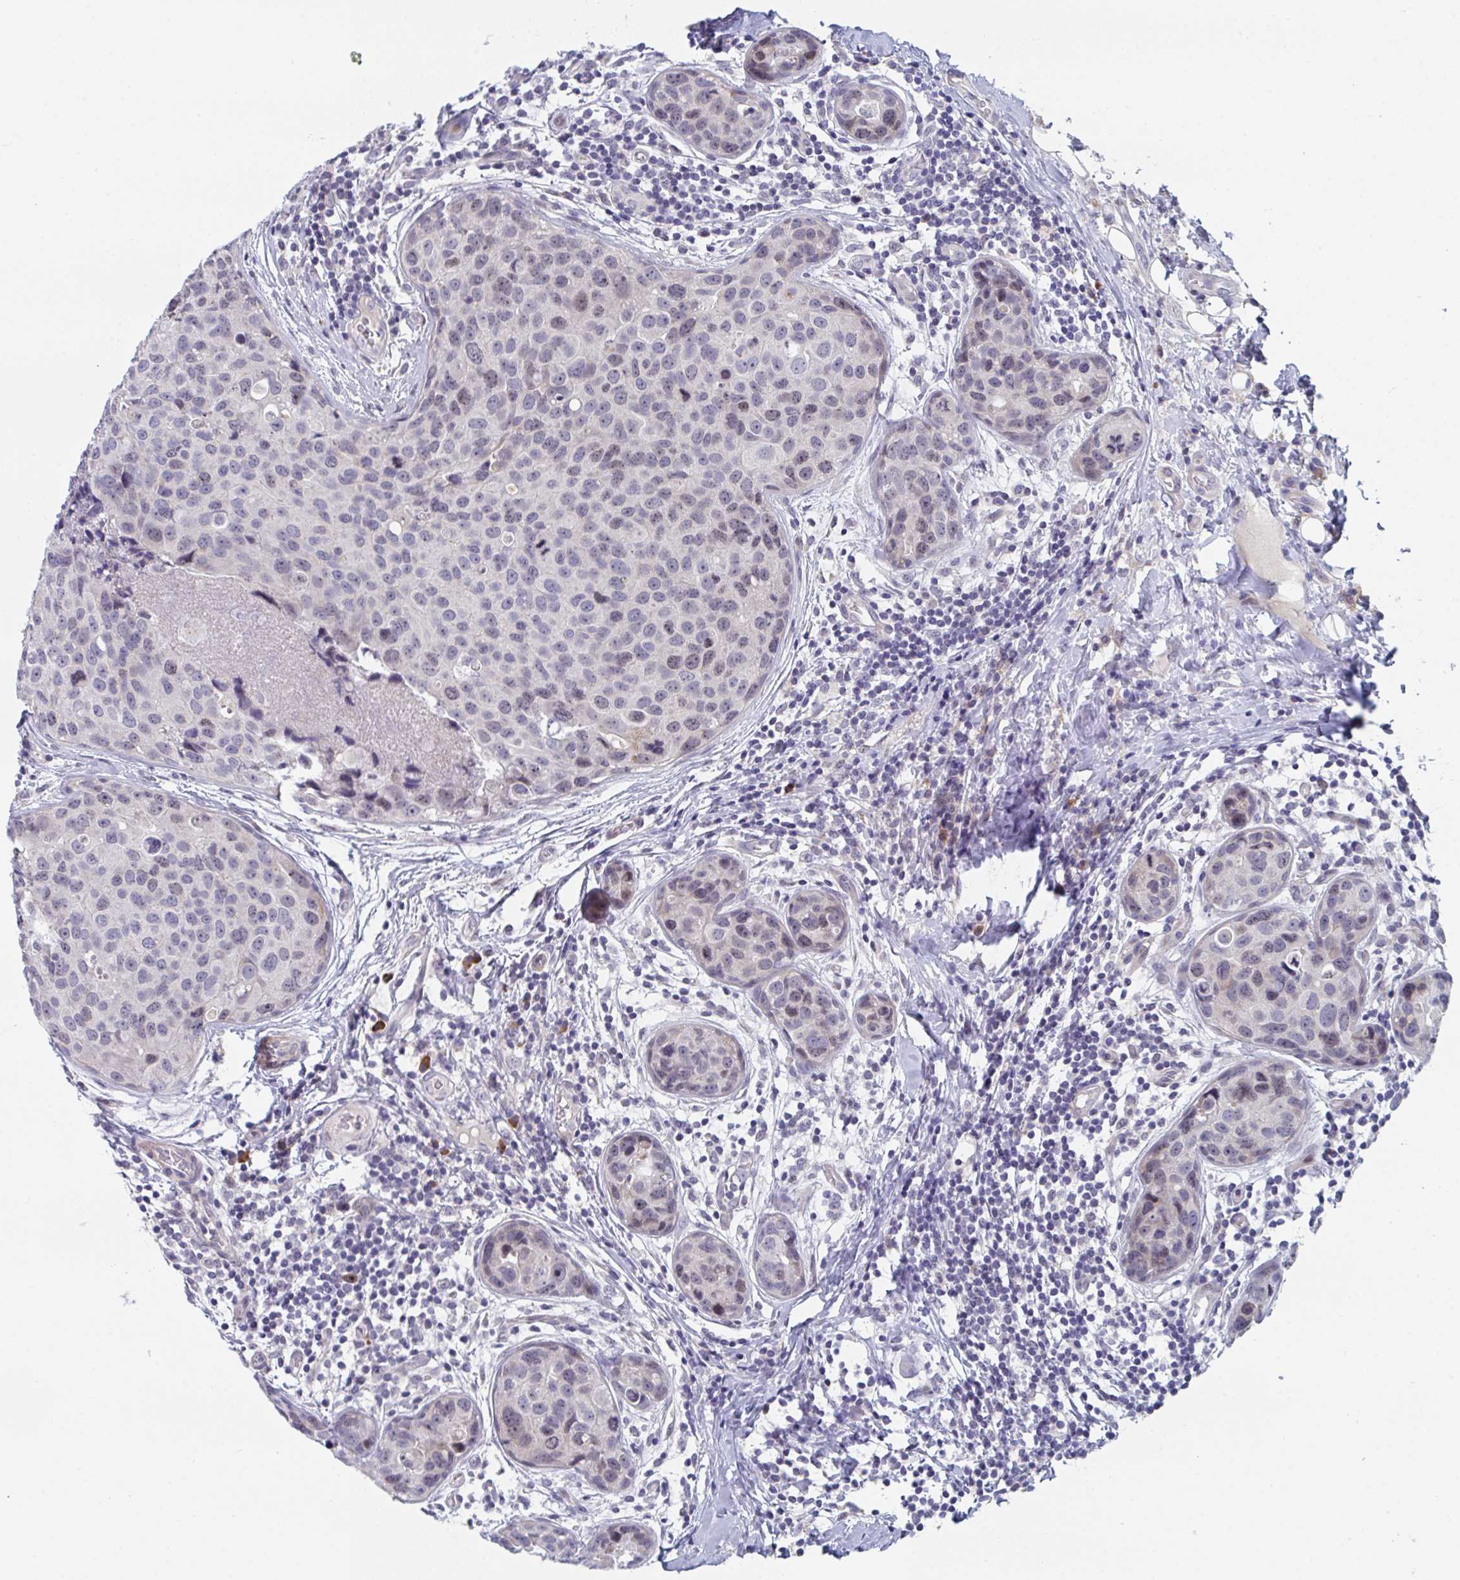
{"staining": {"intensity": "weak", "quantity": "25%-75%", "location": "nuclear"}, "tissue": "breast cancer", "cell_type": "Tumor cells", "image_type": "cancer", "snomed": [{"axis": "morphology", "description": "Duct carcinoma"}, {"axis": "topography", "description": "Breast"}], "caption": "Breast cancer (infiltrating ductal carcinoma) tissue reveals weak nuclear staining in approximately 25%-75% of tumor cells, visualized by immunohistochemistry.", "gene": "CENPT", "patient": {"sex": "female", "age": 24}}